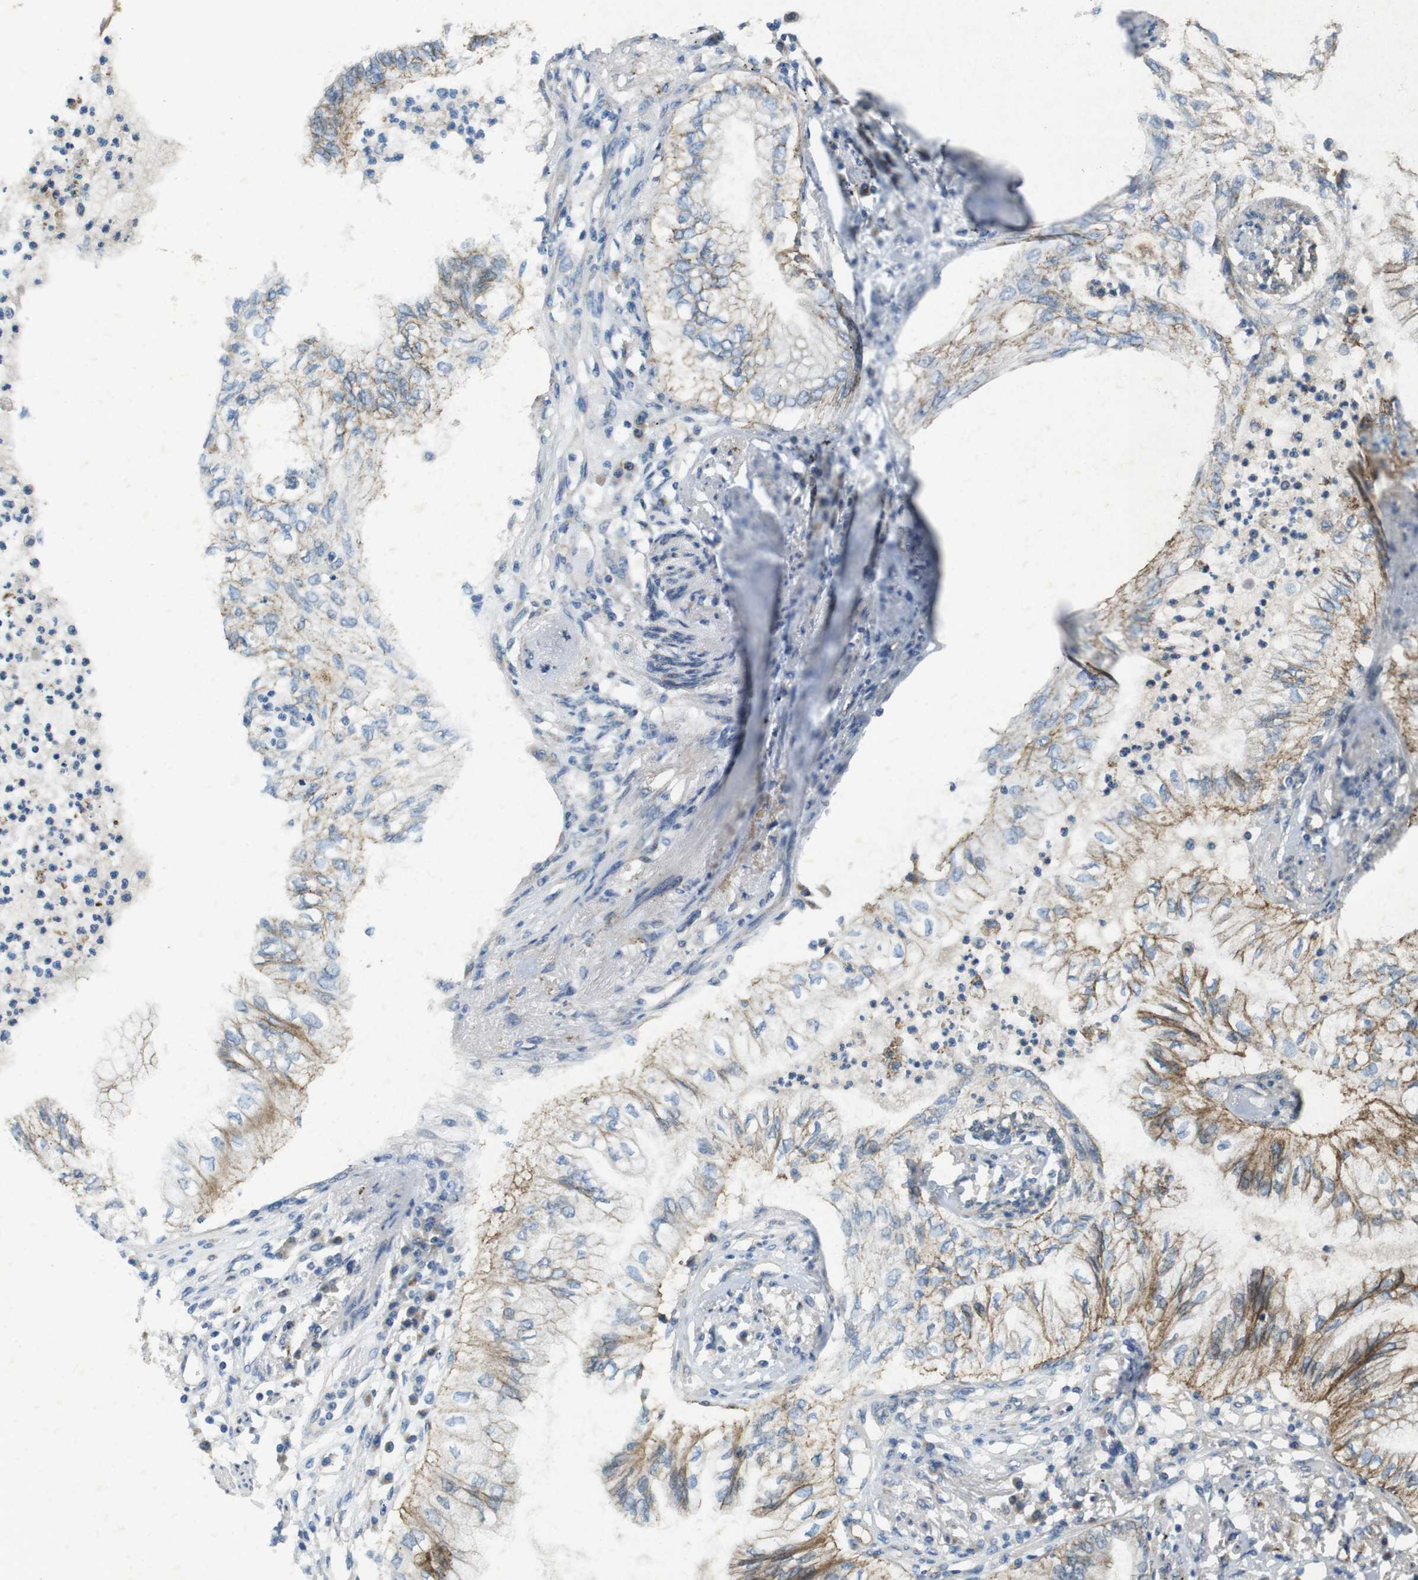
{"staining": {"intensity": "moderate", "quantity": "<25%", "location": "cytoplasmic/membranous"}, "tissue": "lung cancer", "cell_type": "Tumor cells", "image_type": "cancer", "snomed": [{"axis": "morphology", "description": "Normal tissue, NOS"}, {"axis": "morphology", "description": "Adenocarcinoma, NOS"}, {"axis": "topography", "description": "Bronchus"}, {"axis": "topography", "description": "Lung"}], "caption": "Moderate cytoplasmic/membranous expression for a protein is present in approximately <25% of tumor cells of lung cancer (adenocarcinoma) using IHC.", "gene": "CLDN7", "patient": {"sex": "female", "age": 70}}